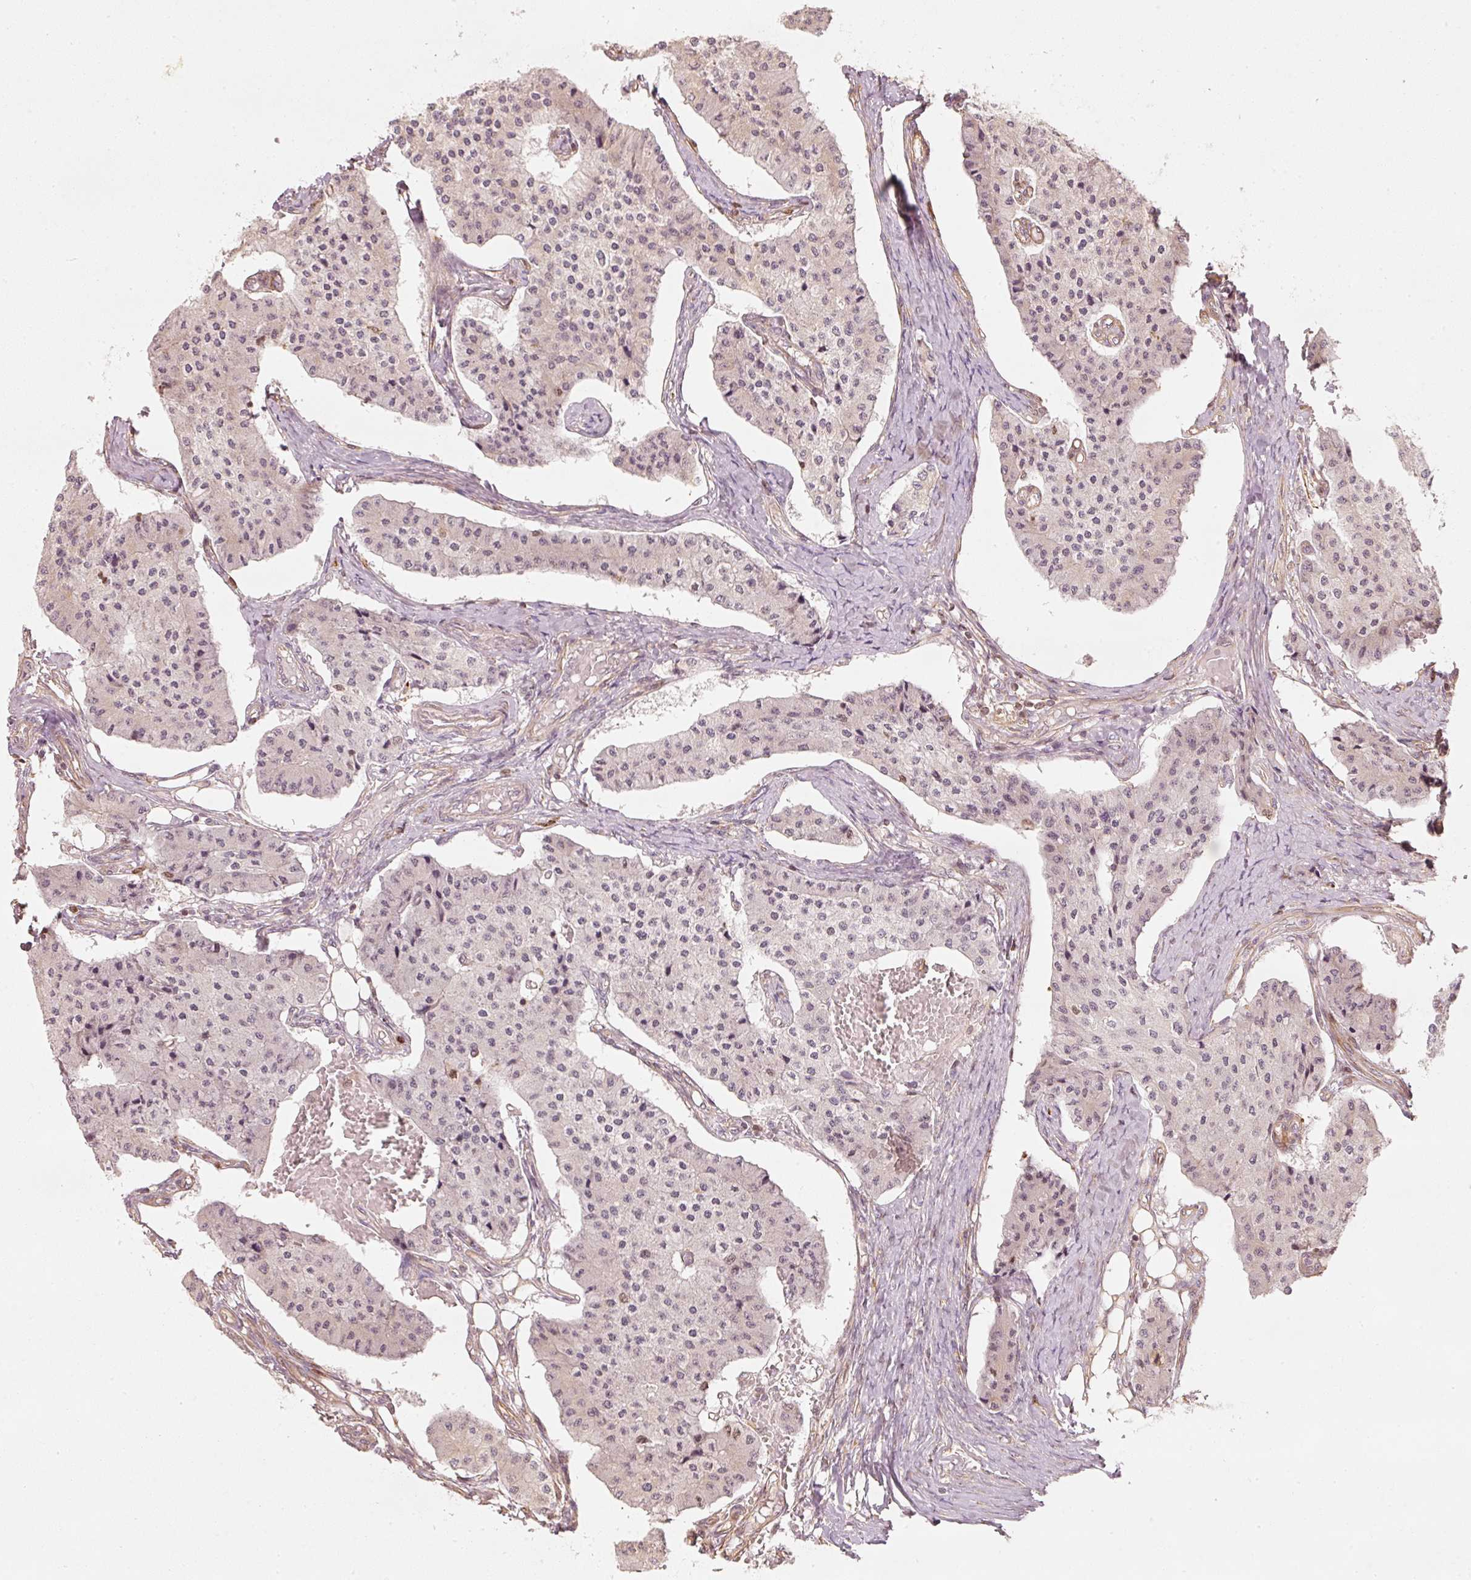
{"staining": {"intensity": "weak", "quantity": "<25%", "location": "nuclear"}, "tissue": "carcinoid", "cell_type": "Tumor cells", "image_type": "cancer", "snomed": [{"axis": "morphology", "description": "Carcinoid, malignant, NOS"}, {"axis": "topography", "description": "Colon"}], "caption": "Immunohistochemistry micrograph of carcinoid (malignant) stained for a protein (brown), which shows no staining in tumor cells. (Stains: DAB immunohistochemistry (IHC) with hematoxylin counter stain, Microscopy: brightfield microscopy at high magnification).", "gene": "TREX2", "patient": {"sex": "female", "age": 52}}